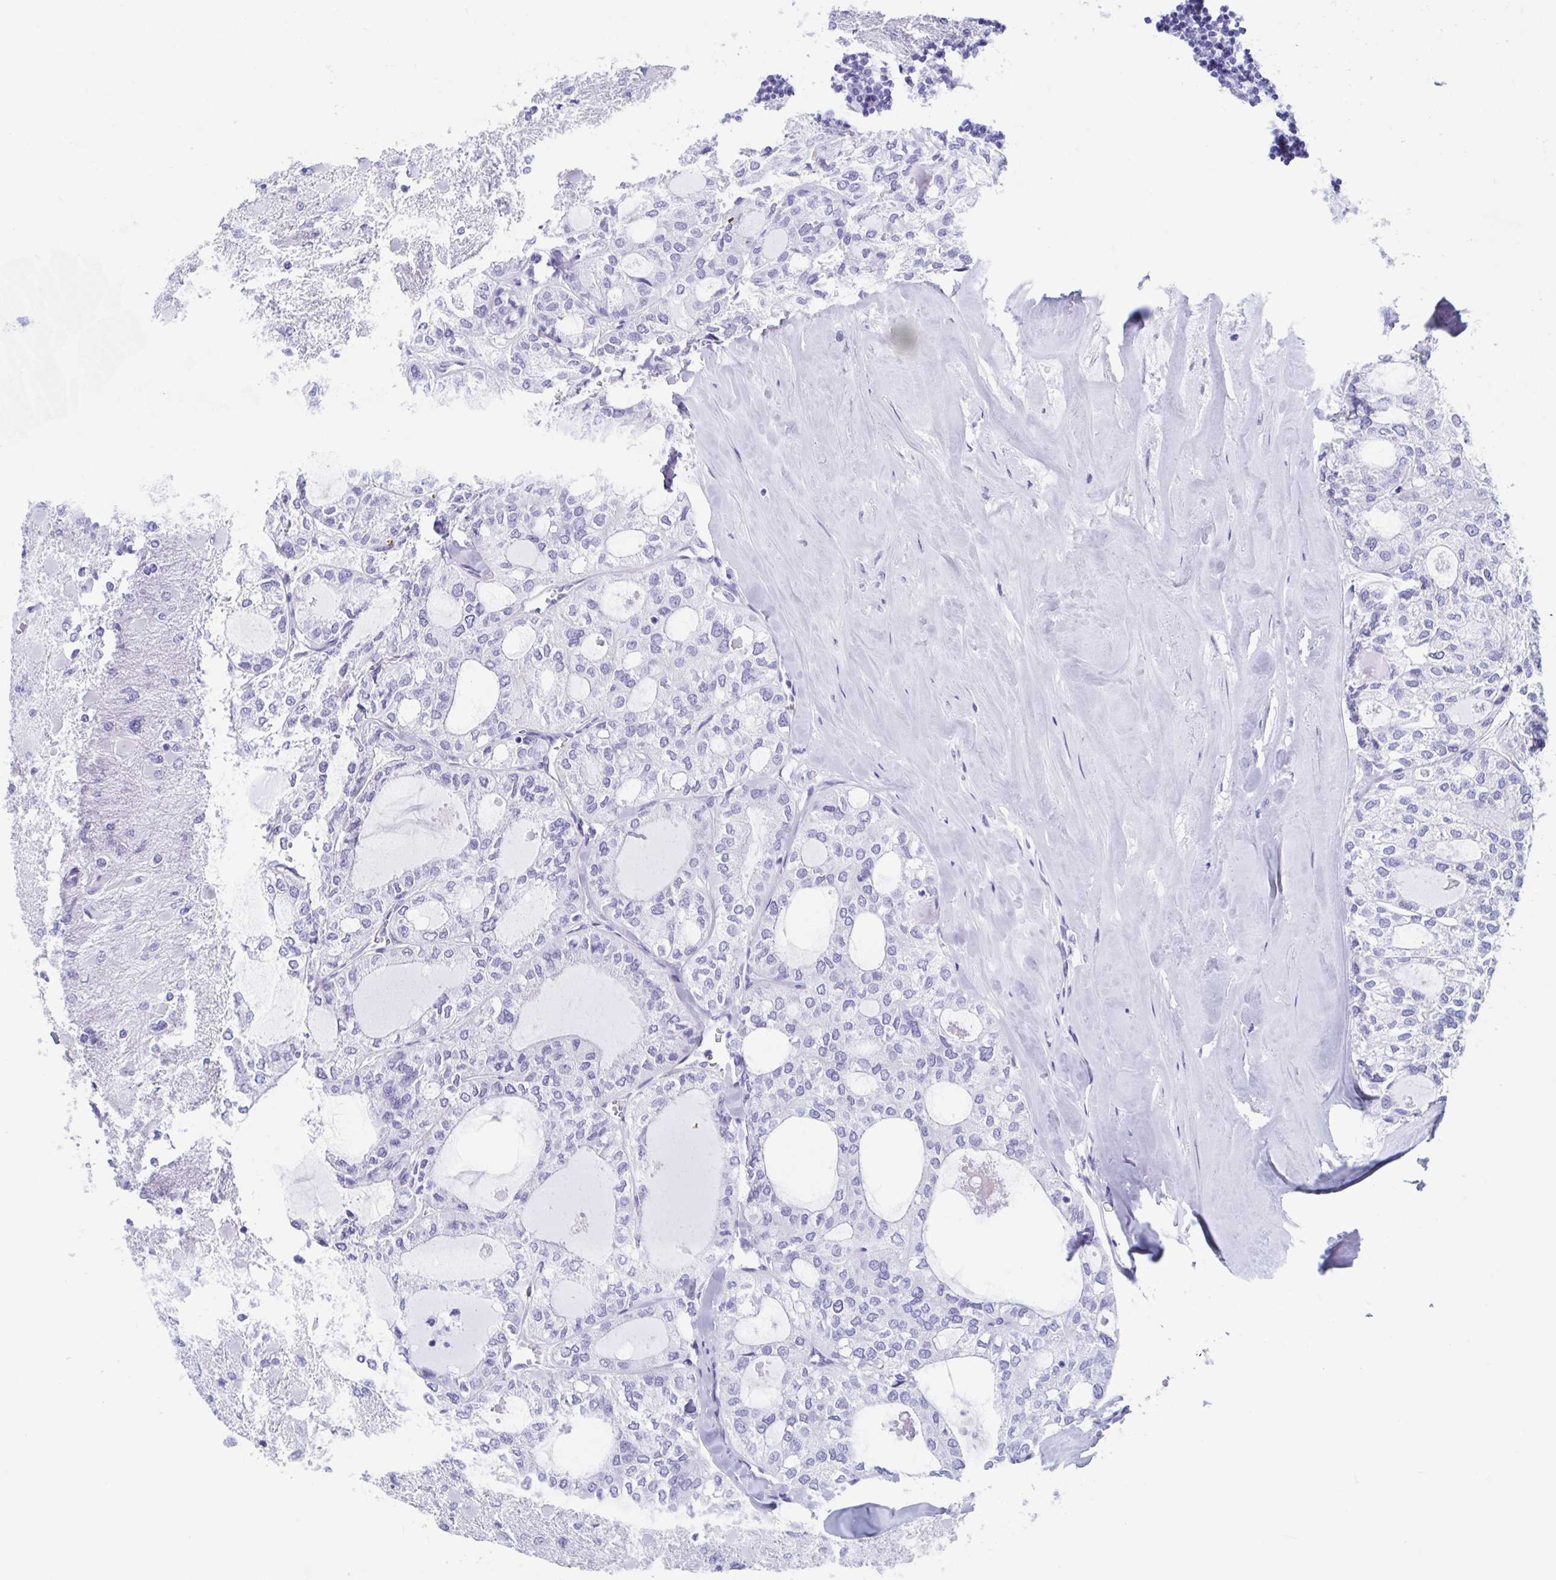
{"staining": {"intensity": "negative", "quantity": "none", "location": "none"}, "tissue": "thyroid cancer", "cell_type": "Tumor cells", "image_type": "cancer", "snomed": [{"axis": "morphology", "description": "Follicular adenoma carcinoma, NOS"}, {"axis": "topography", "description": "Thyroid gland"}], "caption": "Immunohistochemistry (IHC) micrograph of thyroid cancer (follicular adenoma carcinoma) stained for a protein (brown), which demonstrates no positivity in tumor cells.", "gene": "C10orf53", "patient": {"sex": "male", "age": 75}}